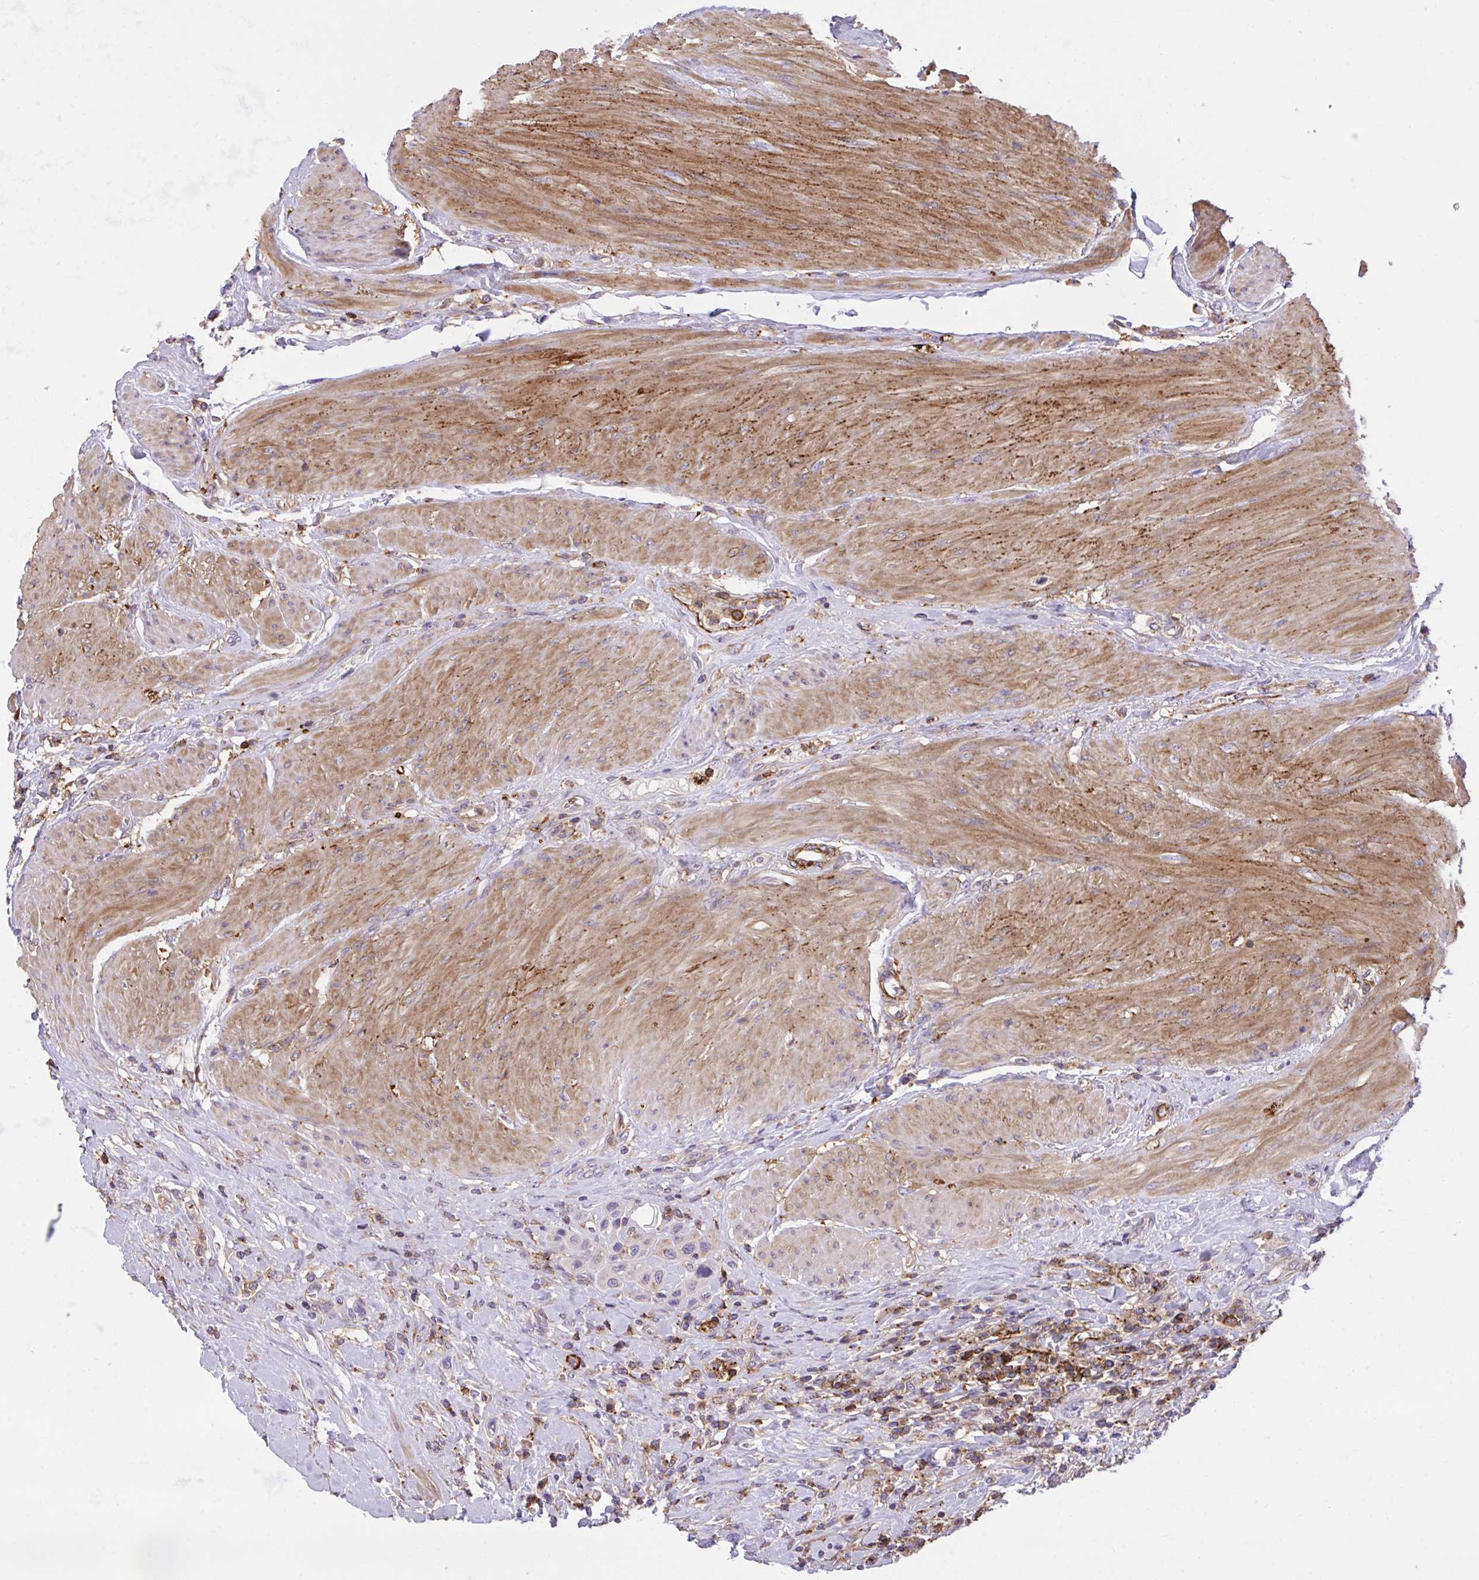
{"staining": {"intensity": "negative", "quantity": "none", "location": "none"}, "tissue": "urothelial cancer", "cell_type": "Tumor cells", "image_type": "cancer", "snomed": [{"axis": "morphology", "description": "Urothelial carcinoma, High grade"}, {"axis": "topography", "description": "Urinary bladder"}], "caption": "Tumor cells are negative for brown protein staining in urothelial cancer. (IHC, brightfield microscopy, high magnification).", "gene": "ERI1", "patient": {"sex": "male", "age": 50}}